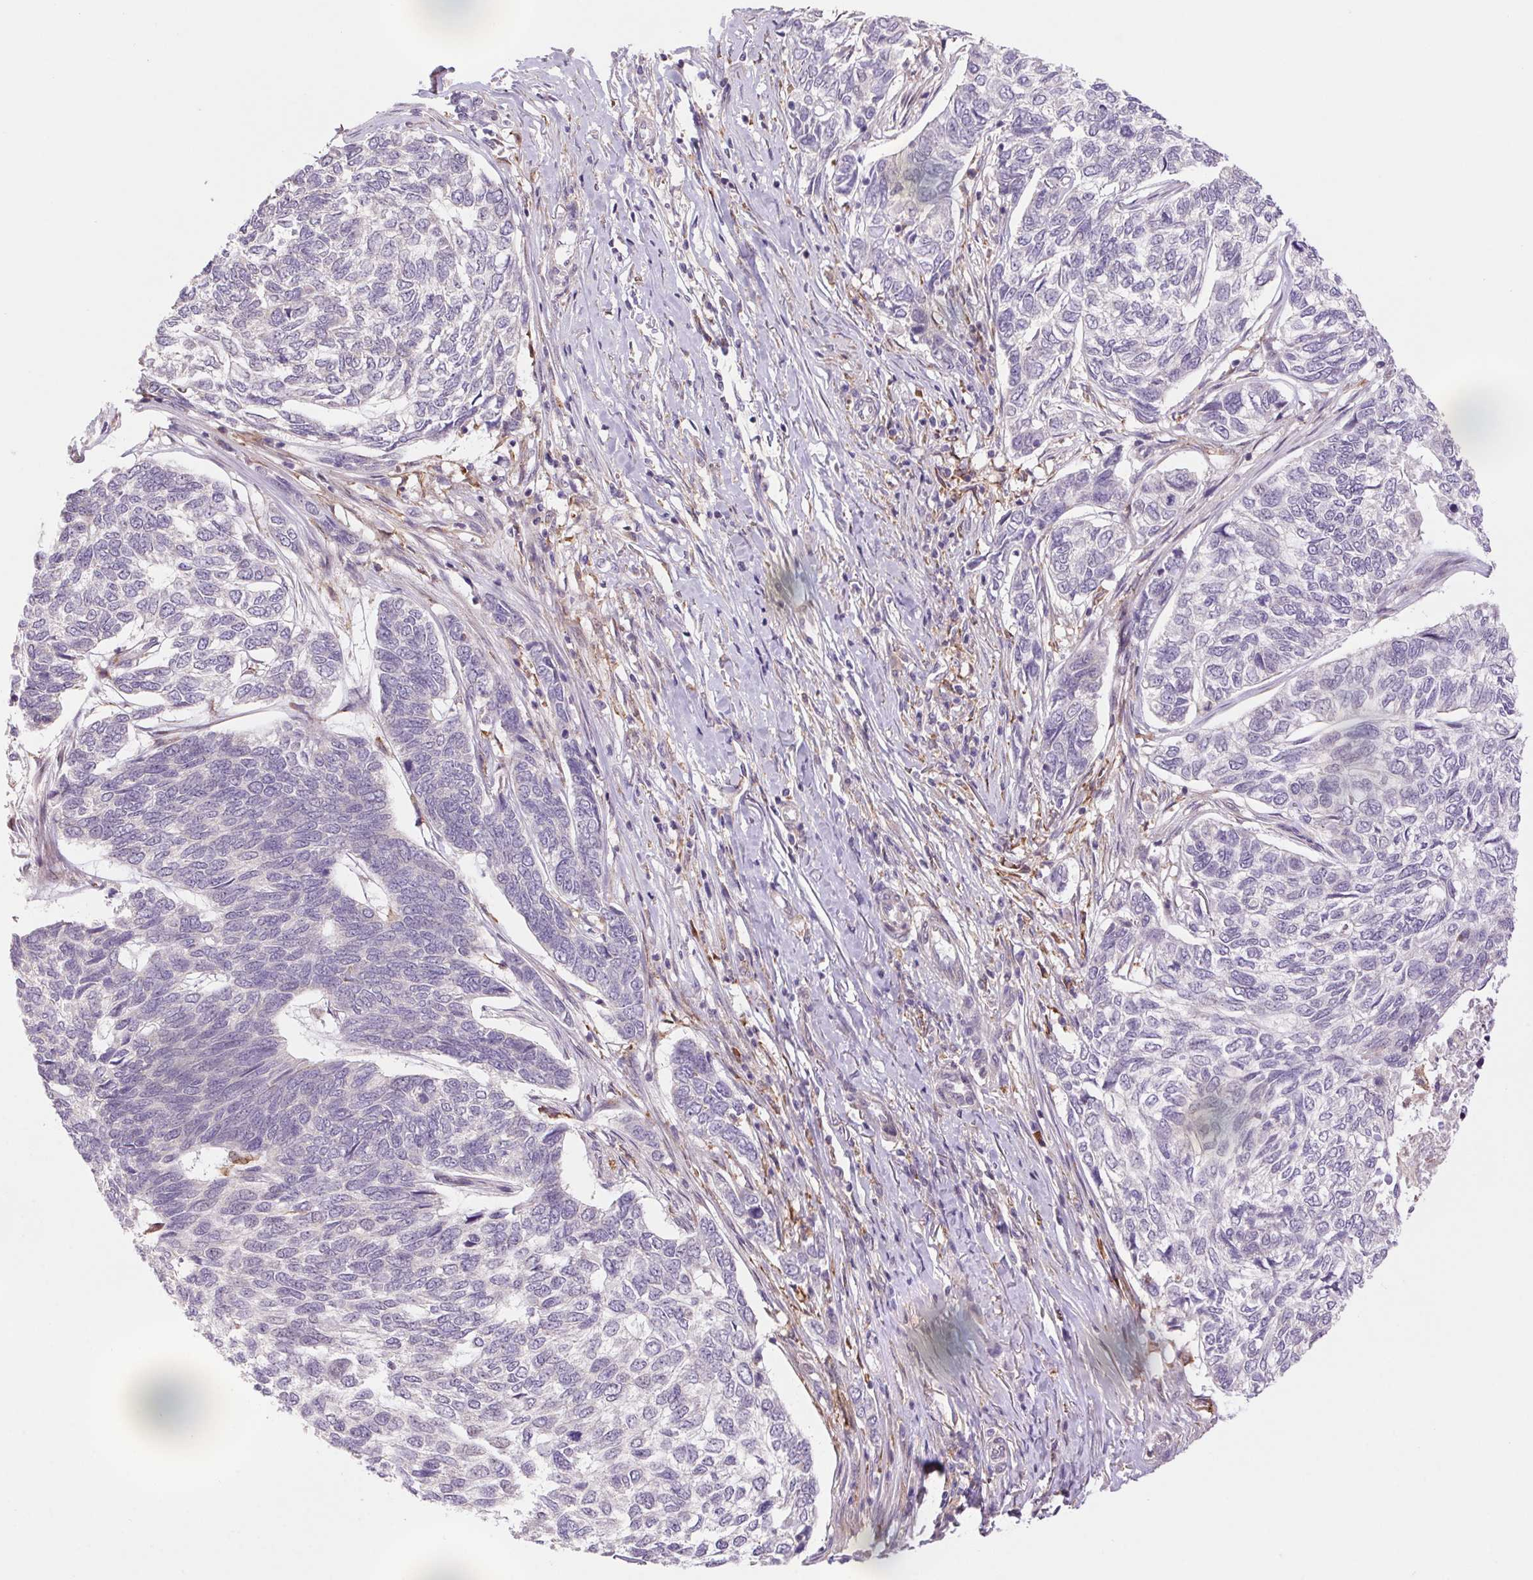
{"staining": {"intensity": "negative", "quantity": "none", "location": "none"}, "tissue": "skin cancer", "cell_type": "Tumor cells", "image_type": "cancer", "snomed": [{"axis": "morphology", "description": "Basal cell carcinoma"}, {"axis": "topography", "description": "Skin"}], "caption": "A micrograph of human basal cell carcinoma (skin) is negative for staining in tumor cells. The staining was performed using DAB (3,3'-diaminobenzidine) to visualize the protein expression in brown, while the nuclei were stained in blue with hematoxylin (Magnification: 20x).", "gene": "KLHL20", "patient": {"sex": "female", "age": 65}}